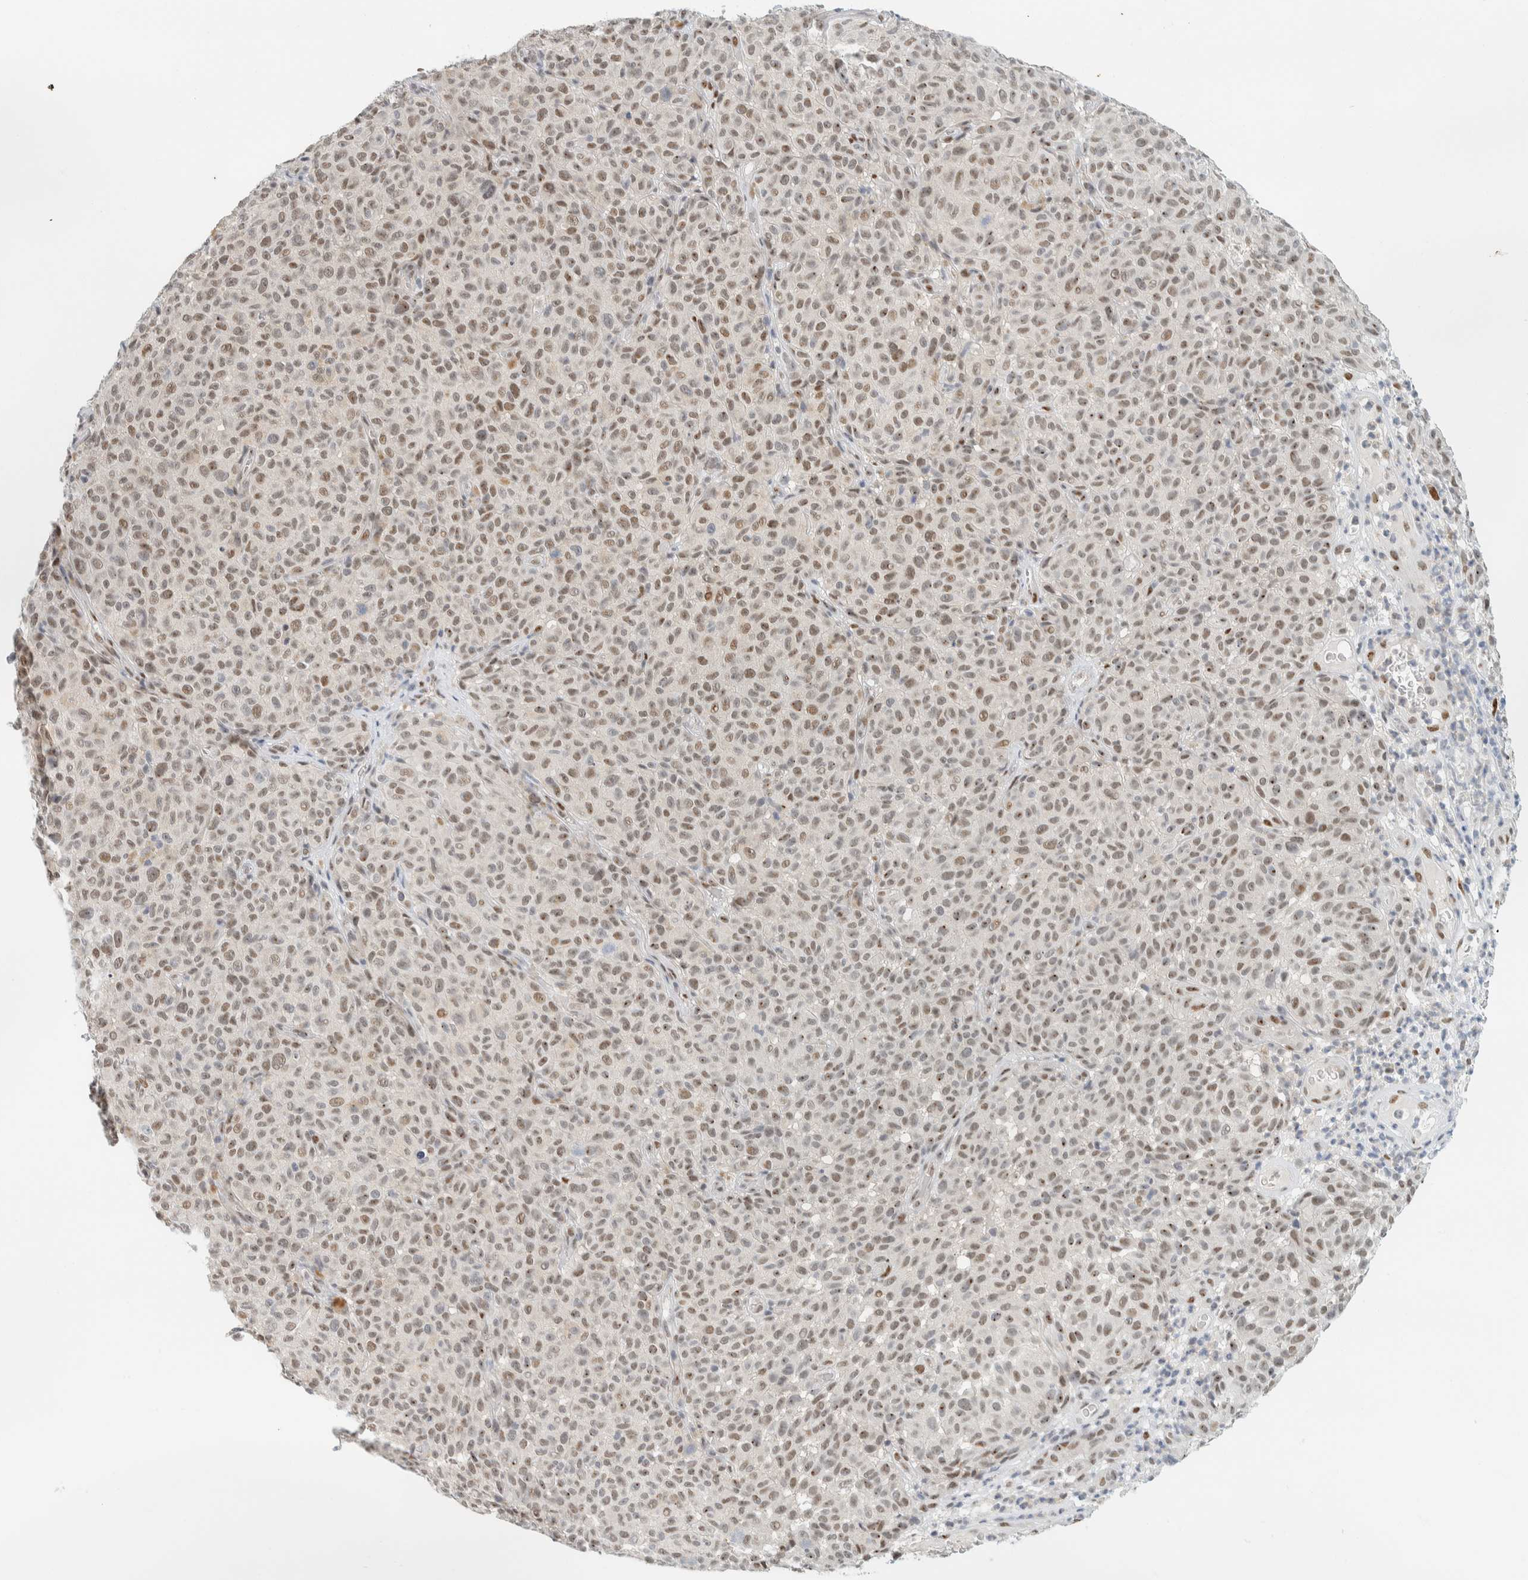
{"staining": {"intensity": "weak", "quantity": "25%-75%", "location": "nuclear"}, "tissue": "melanoma", "cell_type": "Tumor cells", "image_type": "cancer", "snomed": [{"axis": "morphology", "description": "Malignant melanoma, NOS"}, {"axis": "topography", "description": "Skin"}], "caption": "Weak nuclear protein expression is appreciated in about 25%-75% of tumor cells in malignant melanoma.", "gene": "ZNF683", "patient": {"sex": "female", "age": 82}}